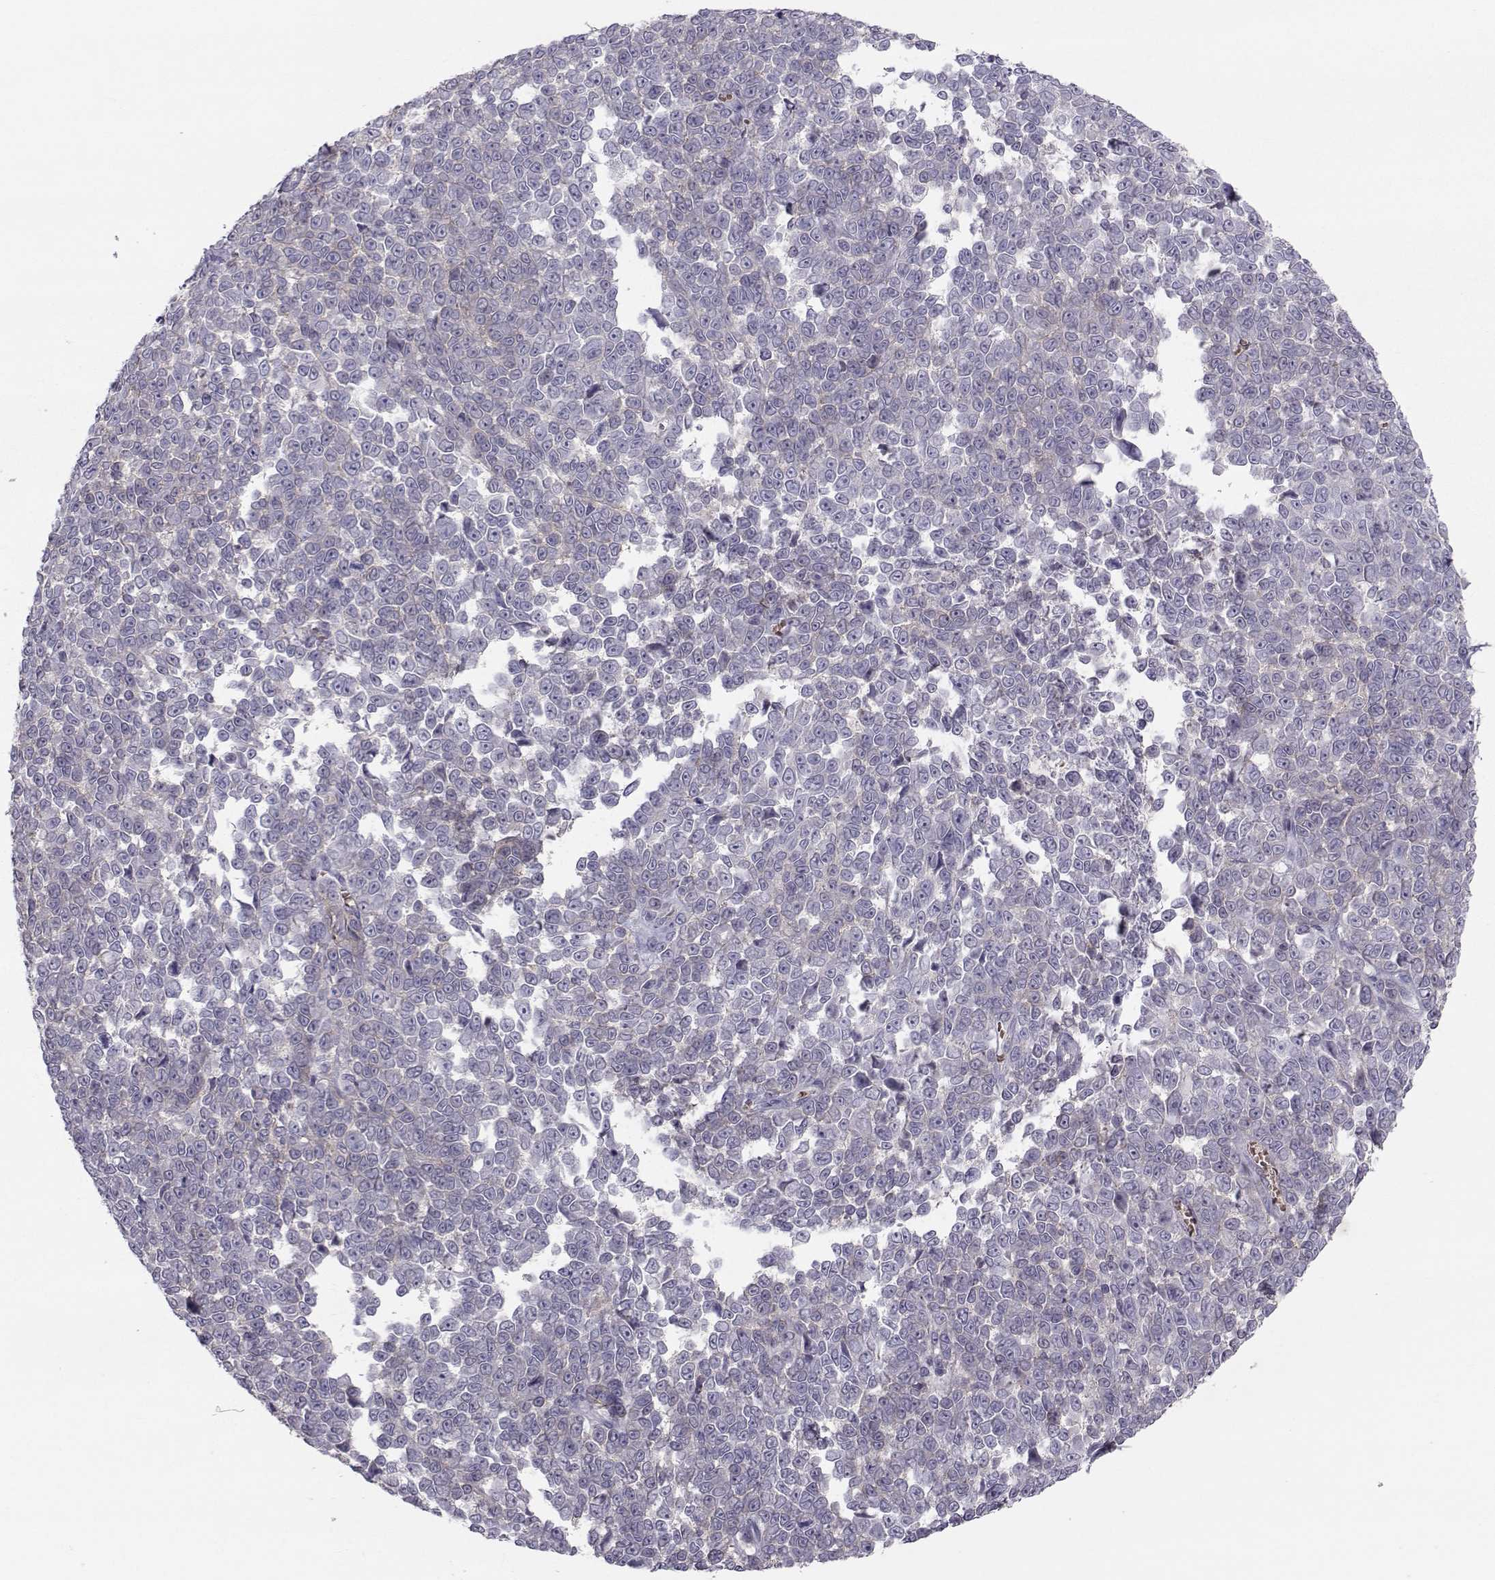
{"staining": {"intensity": "negative", "quantity": "none", "location": "none"}, "tissue": "melanoma", "cell_type": "Tumor cells", "image_type": "cancer", "snomed": [{"axis": "morphology", "description": "Malignant melanoma, NOS"}, {"axis": "topography", "description": "Skin"}], "caption": "An IHC micrograph of melanoma is shown. There is no staining in tumor cells of melanoma.", "gene": "GARIN3", "patient": {"sex": "female", "age": 95}}